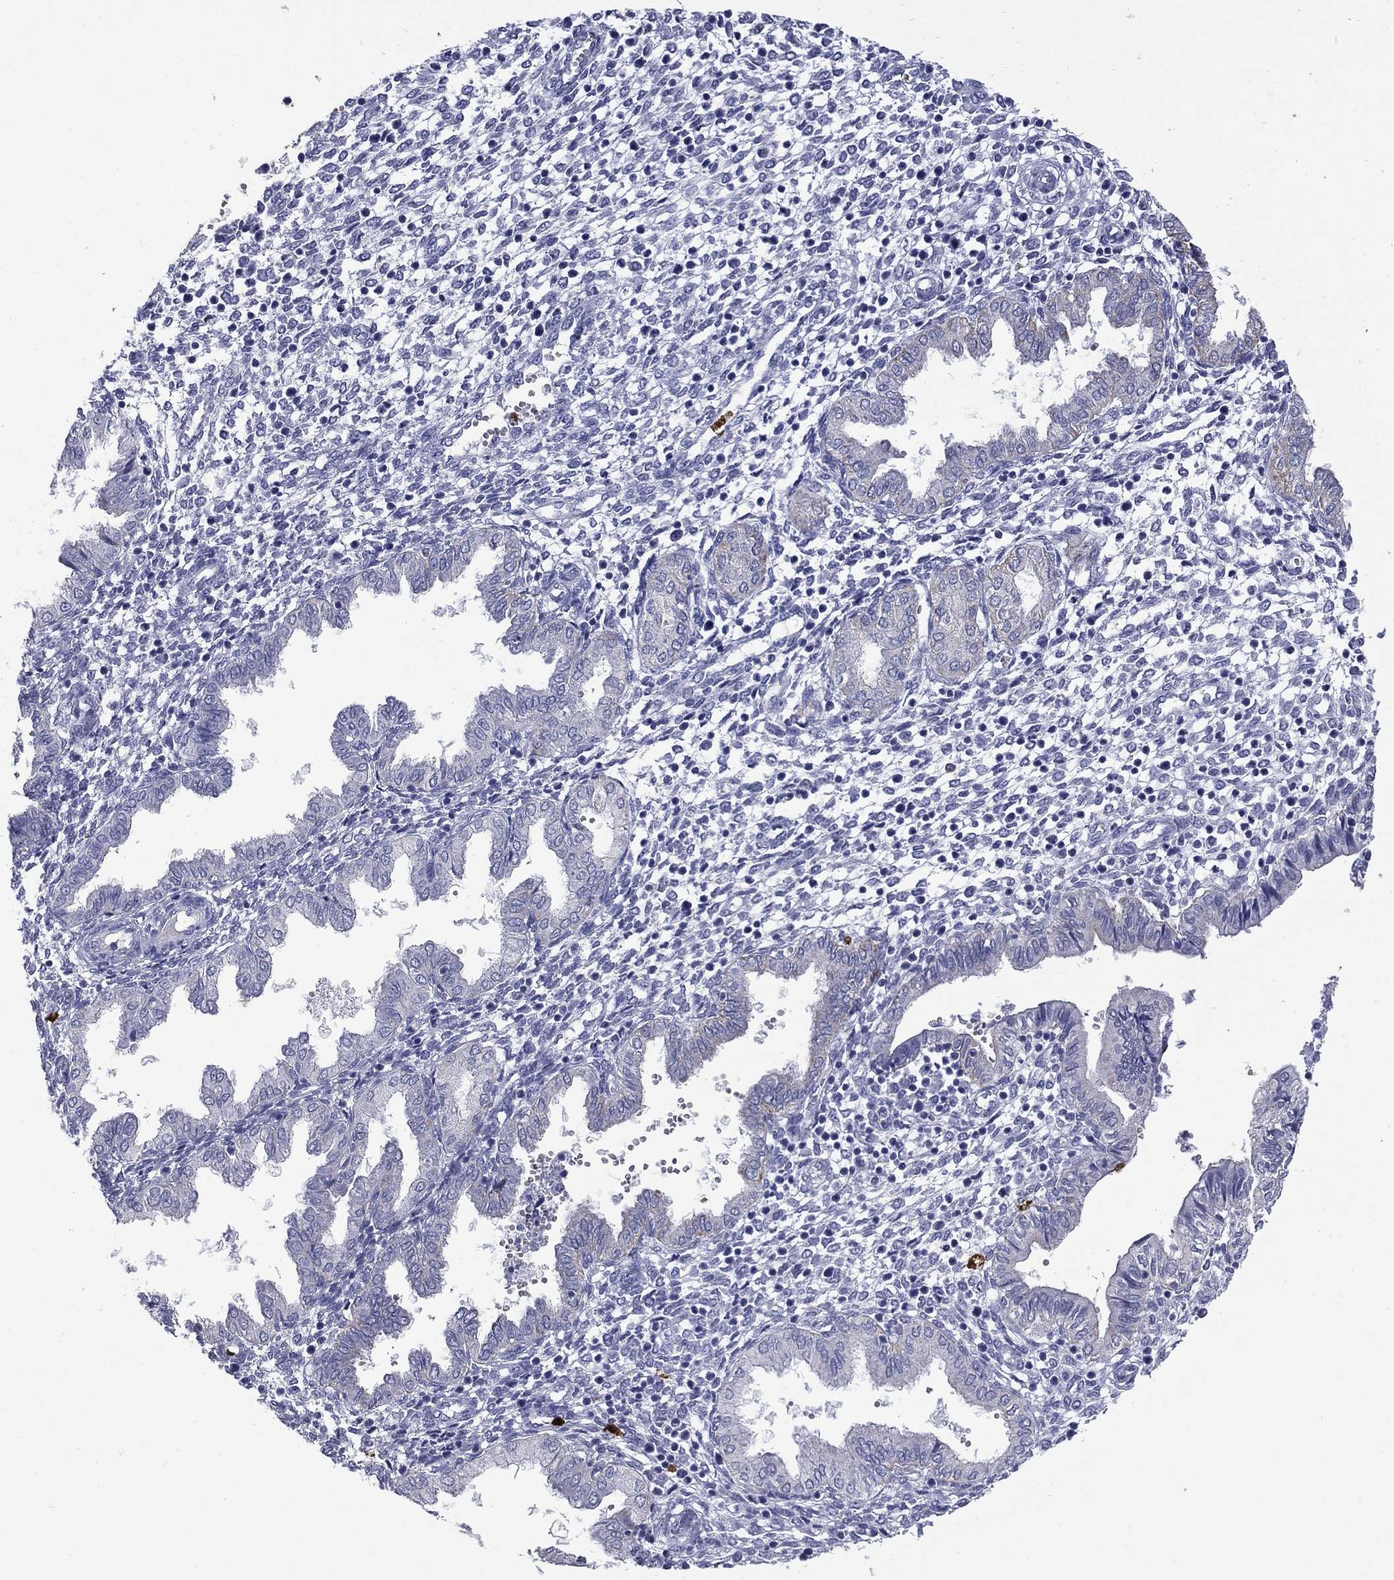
{"staining": {"intensity": "negative", "quantity": "none", "location": "none"}, "tissue": "endometrium", "cell_type": "Cells in endometrial stroma", "image_type": "normal", "snomed": [{"axis": "morphology", "description": "Normal tissue, NOS"}, {"axis": "topography", "description": "Endometrium"}], "caption": "The histopathology image displays no significant positivity in cells in endometrial stroma of endometrium. (DAB immunohistochemistry with hematoxylin counter stain).", "gene": "TRIM29", "patient": {"sex": "female", "age": 43}}